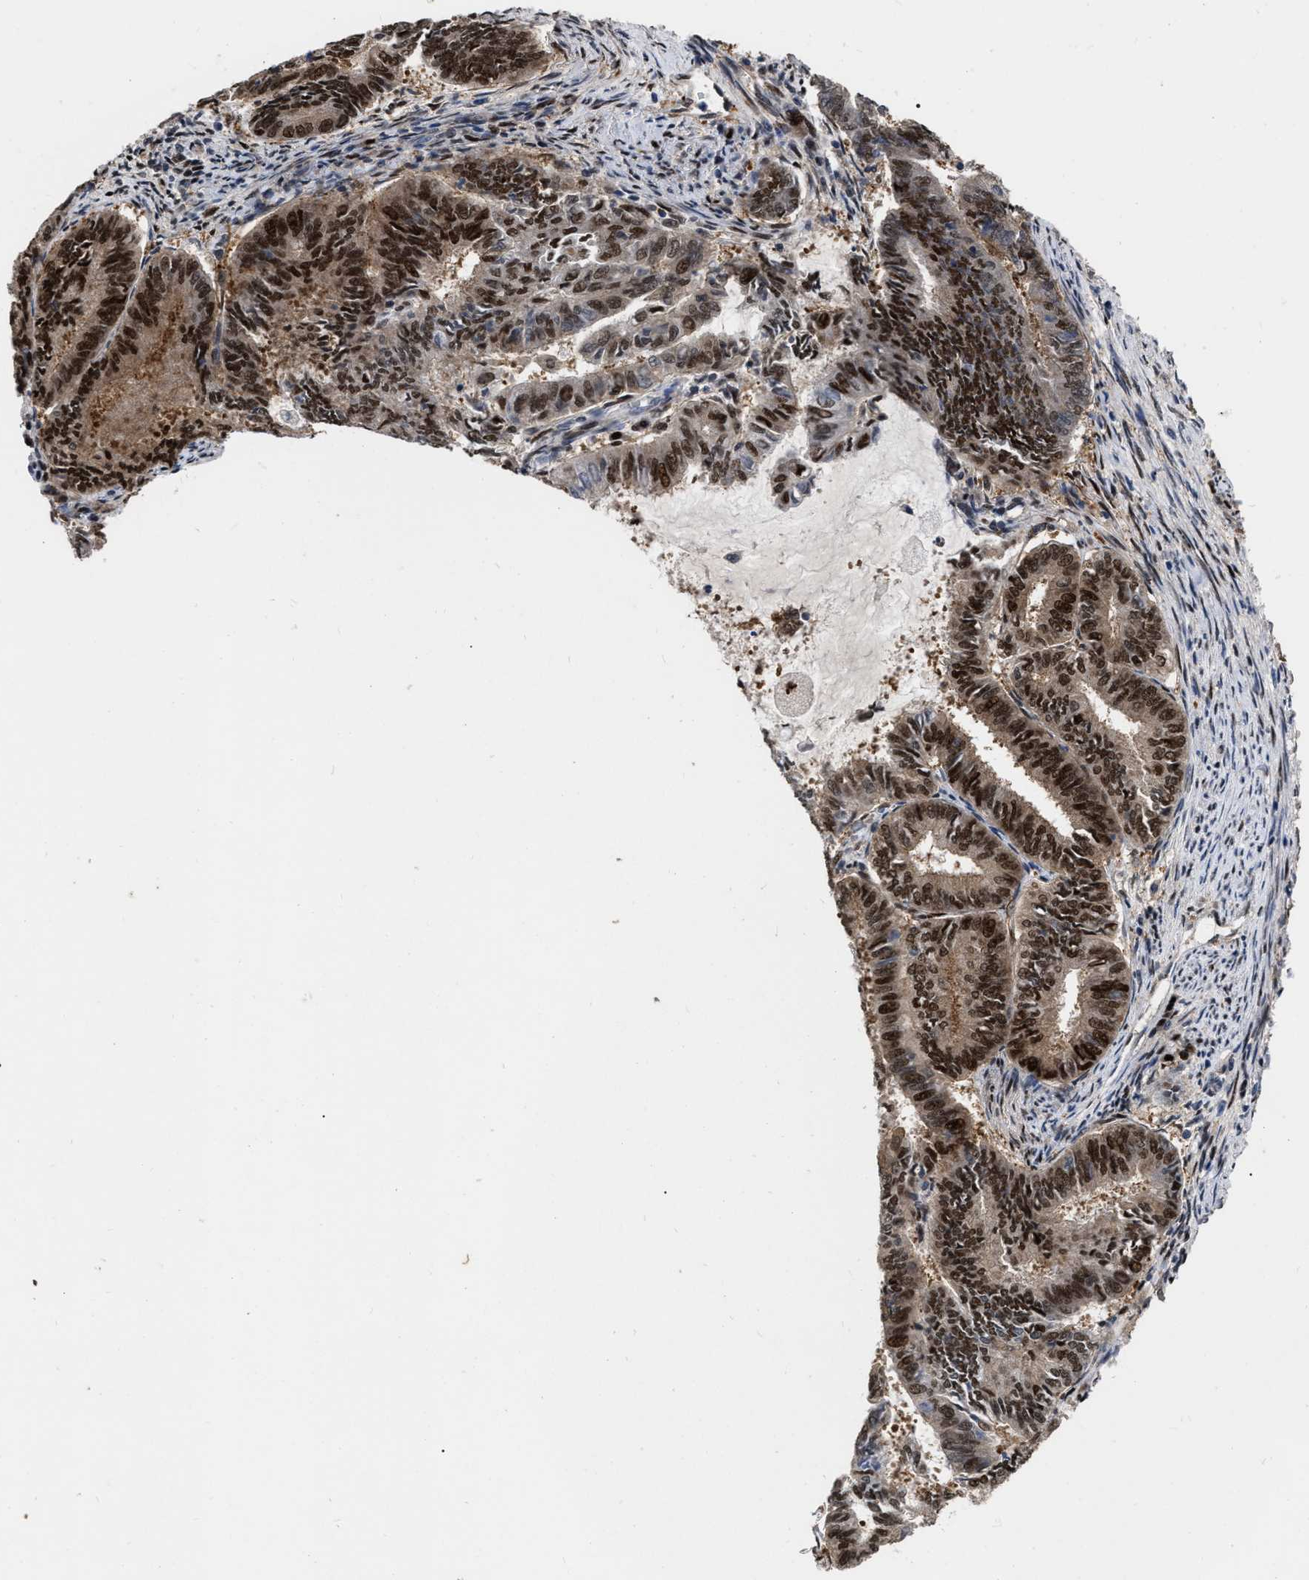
{"staining": {"intensity": "strong", "quantity": ">75%", "location": "nuclear"}, "tissue": "endometrial cancer", "cell_type": "Tumor cells", "image_type": "cancer", "snomed": [{"axis": "morphology", "description": "Adenocarcinoma, NOS"}, {"axis": "topography", "description": "Endometrium"}], "caption": "Immunohistochemical staining of human adenocarcinoma (endometrial) exhibits high levels of strong nuclear expression in approximately >75% of tumor cells. Ihc stains the protein of interest in brown and the nuclei are stained blue.", "gene": "MDM4", "patient": {"sex": "female", "age": 86}}